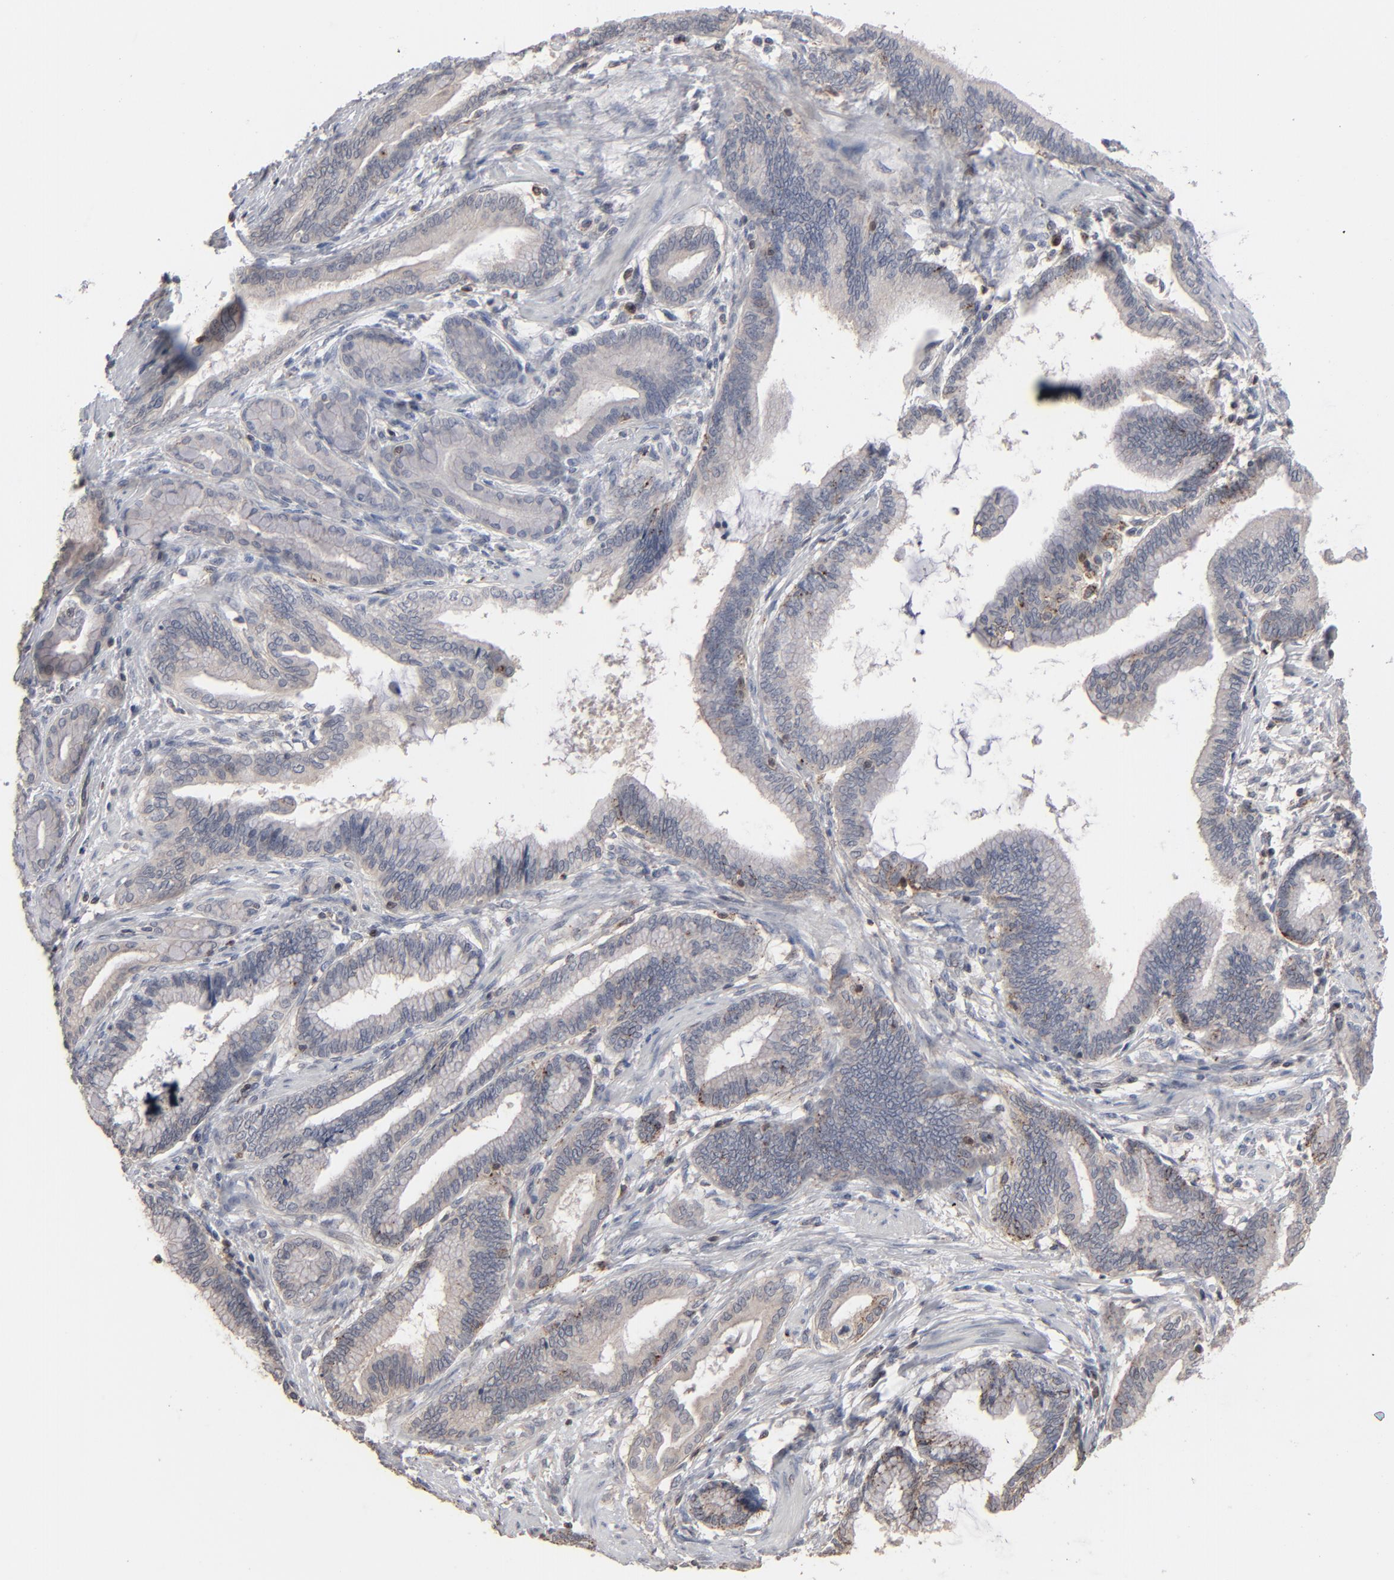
{"staining": {"intensity": "moderate", "quantity": ">75%", "location": "cytoplasmic/membranous"}, "tissue": "pancreatic cancer", "cell_type": "Tumor cells", "image_type": "cancer", "snomed": [{"axis": "morphology", "description": "Adenocarcinoma, NOS"}, {"axis": "topography", "description": "Pancreas"}], "caption": "Pancreatic cancer tissue reveals moderate cytoplasmic/membranous positivity in approximately >75% of tumor cells, visualized by immunohistochemistry.", "gene": "STAT4", "patient": {"sex": "female", "age": 64}}